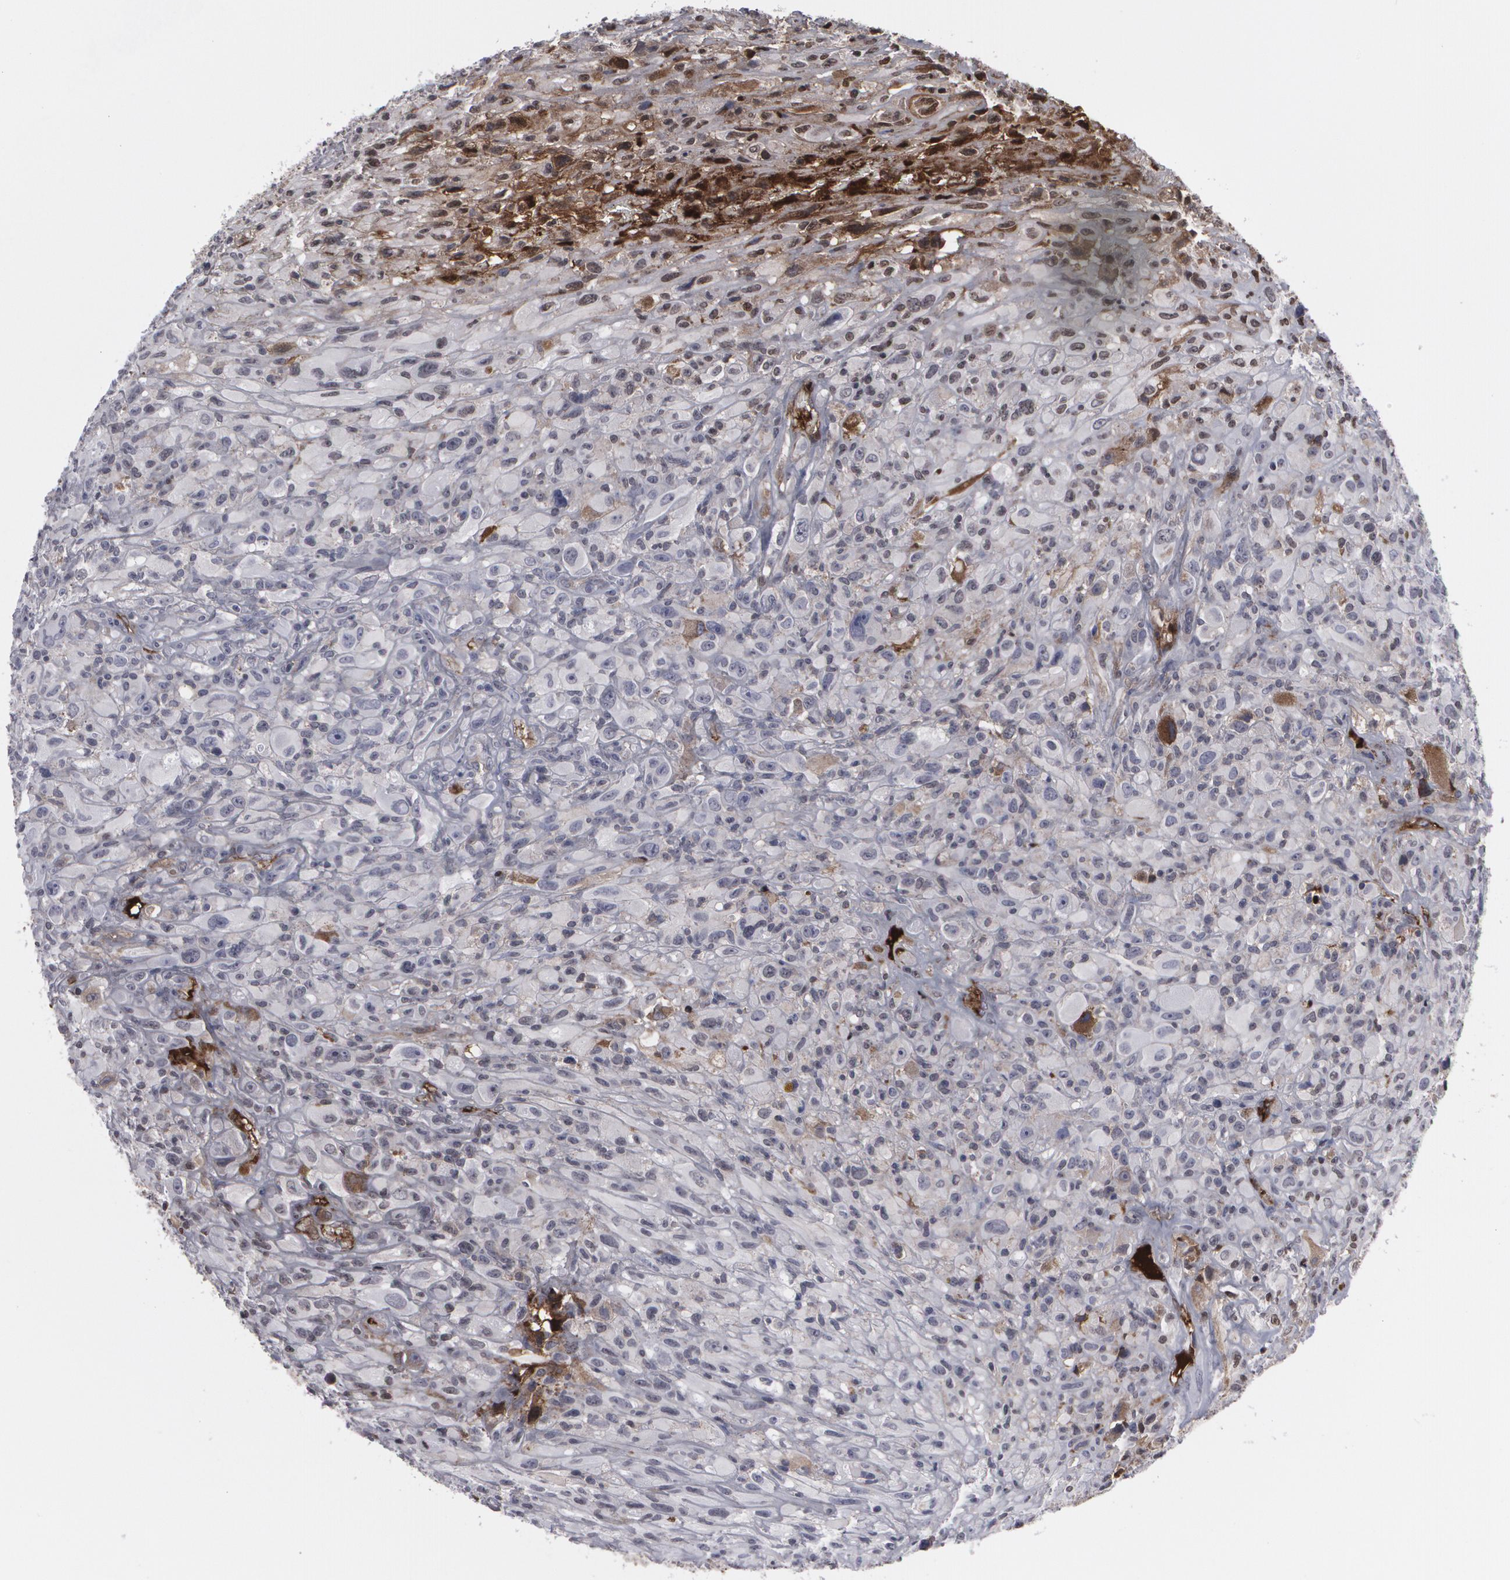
{"staining": {"intensity": "negative", "quantity": "none", "location": "none"}, "tissue": "glioma", "cell_type": "Tumor cells", "image_type": "cancer", "snomed": [{"axis": "morphology", "description": "Glioma, malignant, High grade"}, {"axis": "topography", "description": "Brain"}], "caption": "Micrograph shows no significant protein staining in tumor cells of glioma.", "gene": "LRG1", "patient": {"sex": "male", "age": 48}}